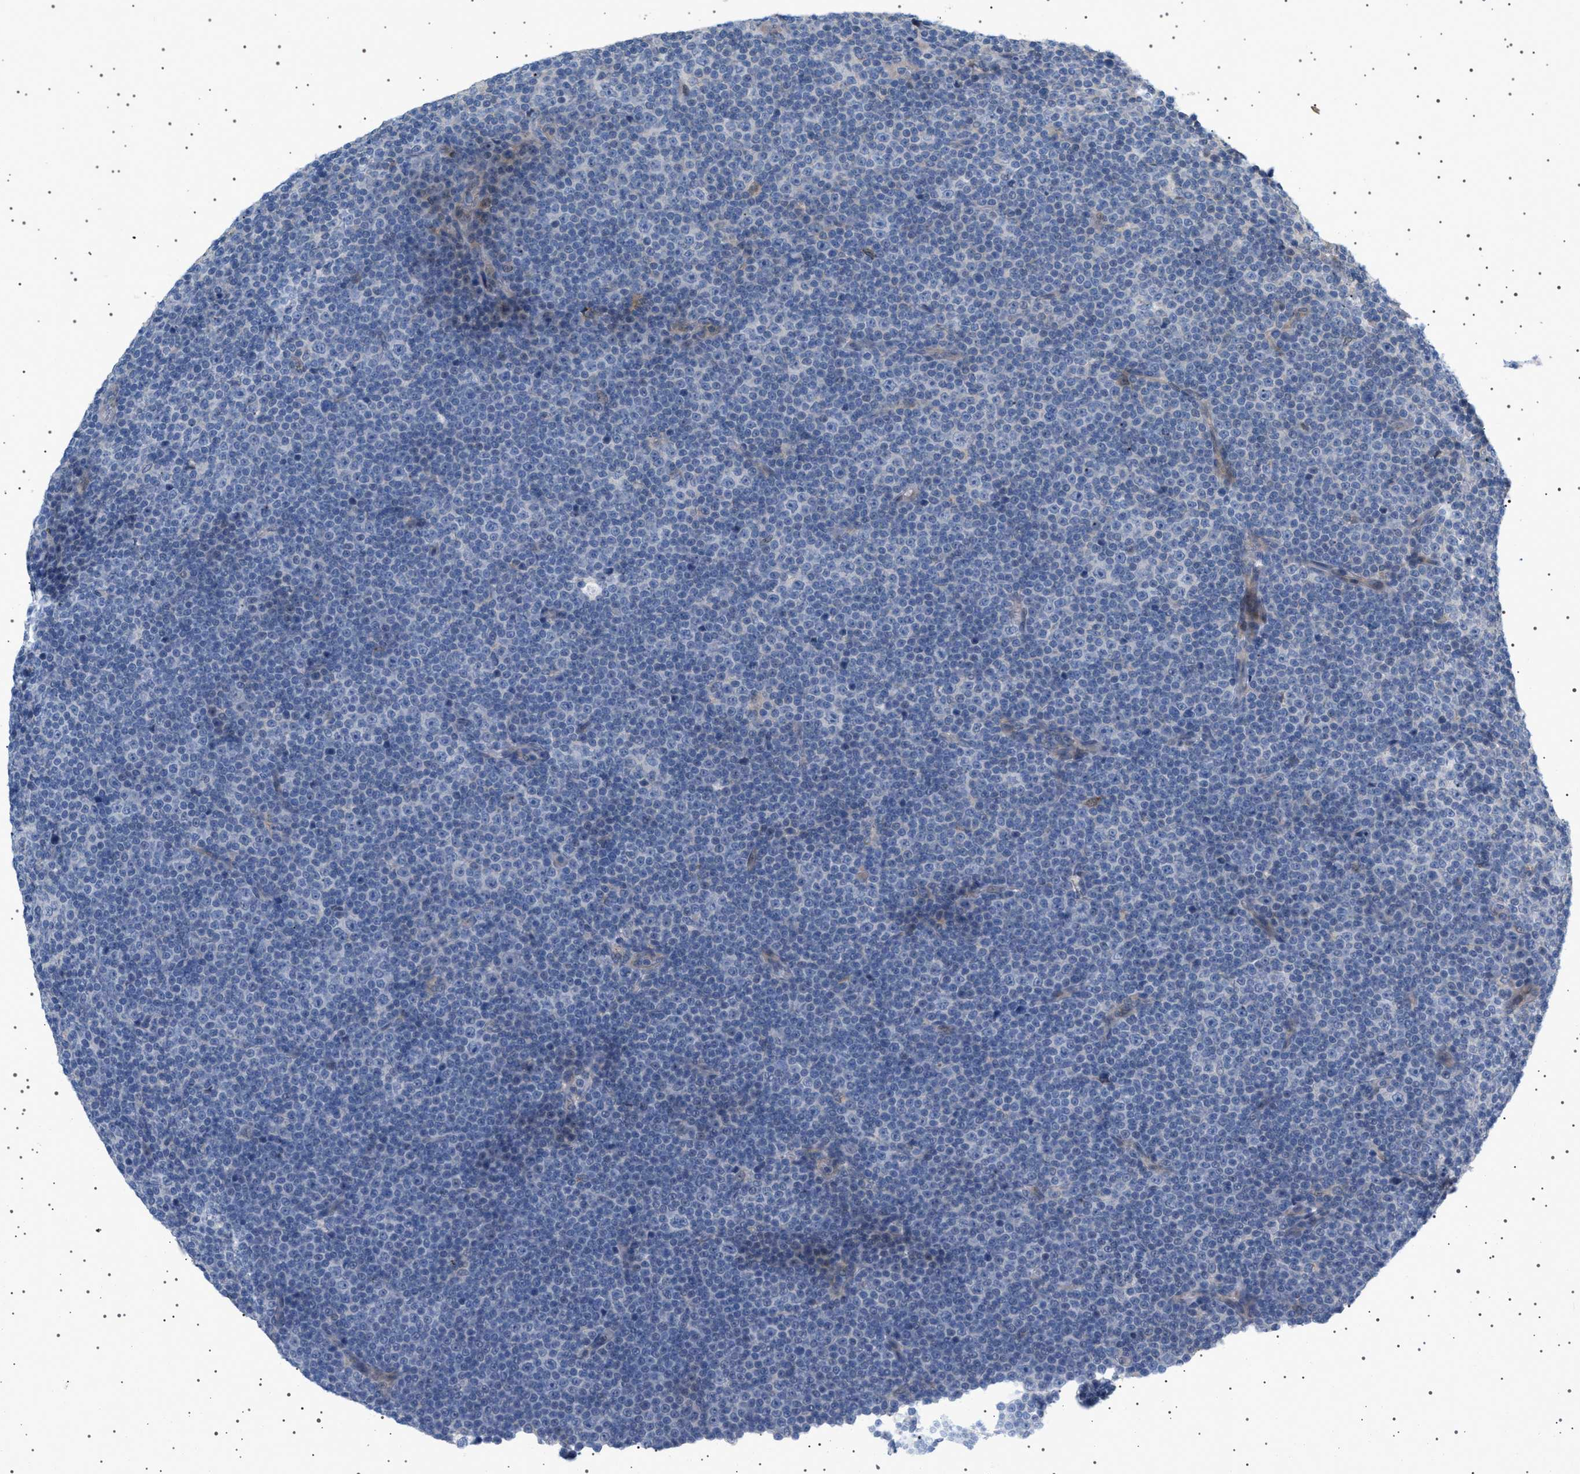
{"staining": {"intensity": "negative", "quantity": "none", "location": "none"}, "tissue": "lymphoma", "cell_type": "Tumor cells", "image_type": "cancer", "snomed": [{"axis": "morphology", "description": "Malignant lymphoma, non-Hodgkin's type, Low grade"}, {"axis": "topography", "description": "Lymph node"}], "caption": "DAB immunohistochemical staining of malignant lymphoma, non-Hodgkin's type (low-grade) demonstrates no significant positivity in tumor cells.", "gene": "ADCY10", "patient": {"sex": "female", "age": 67}}